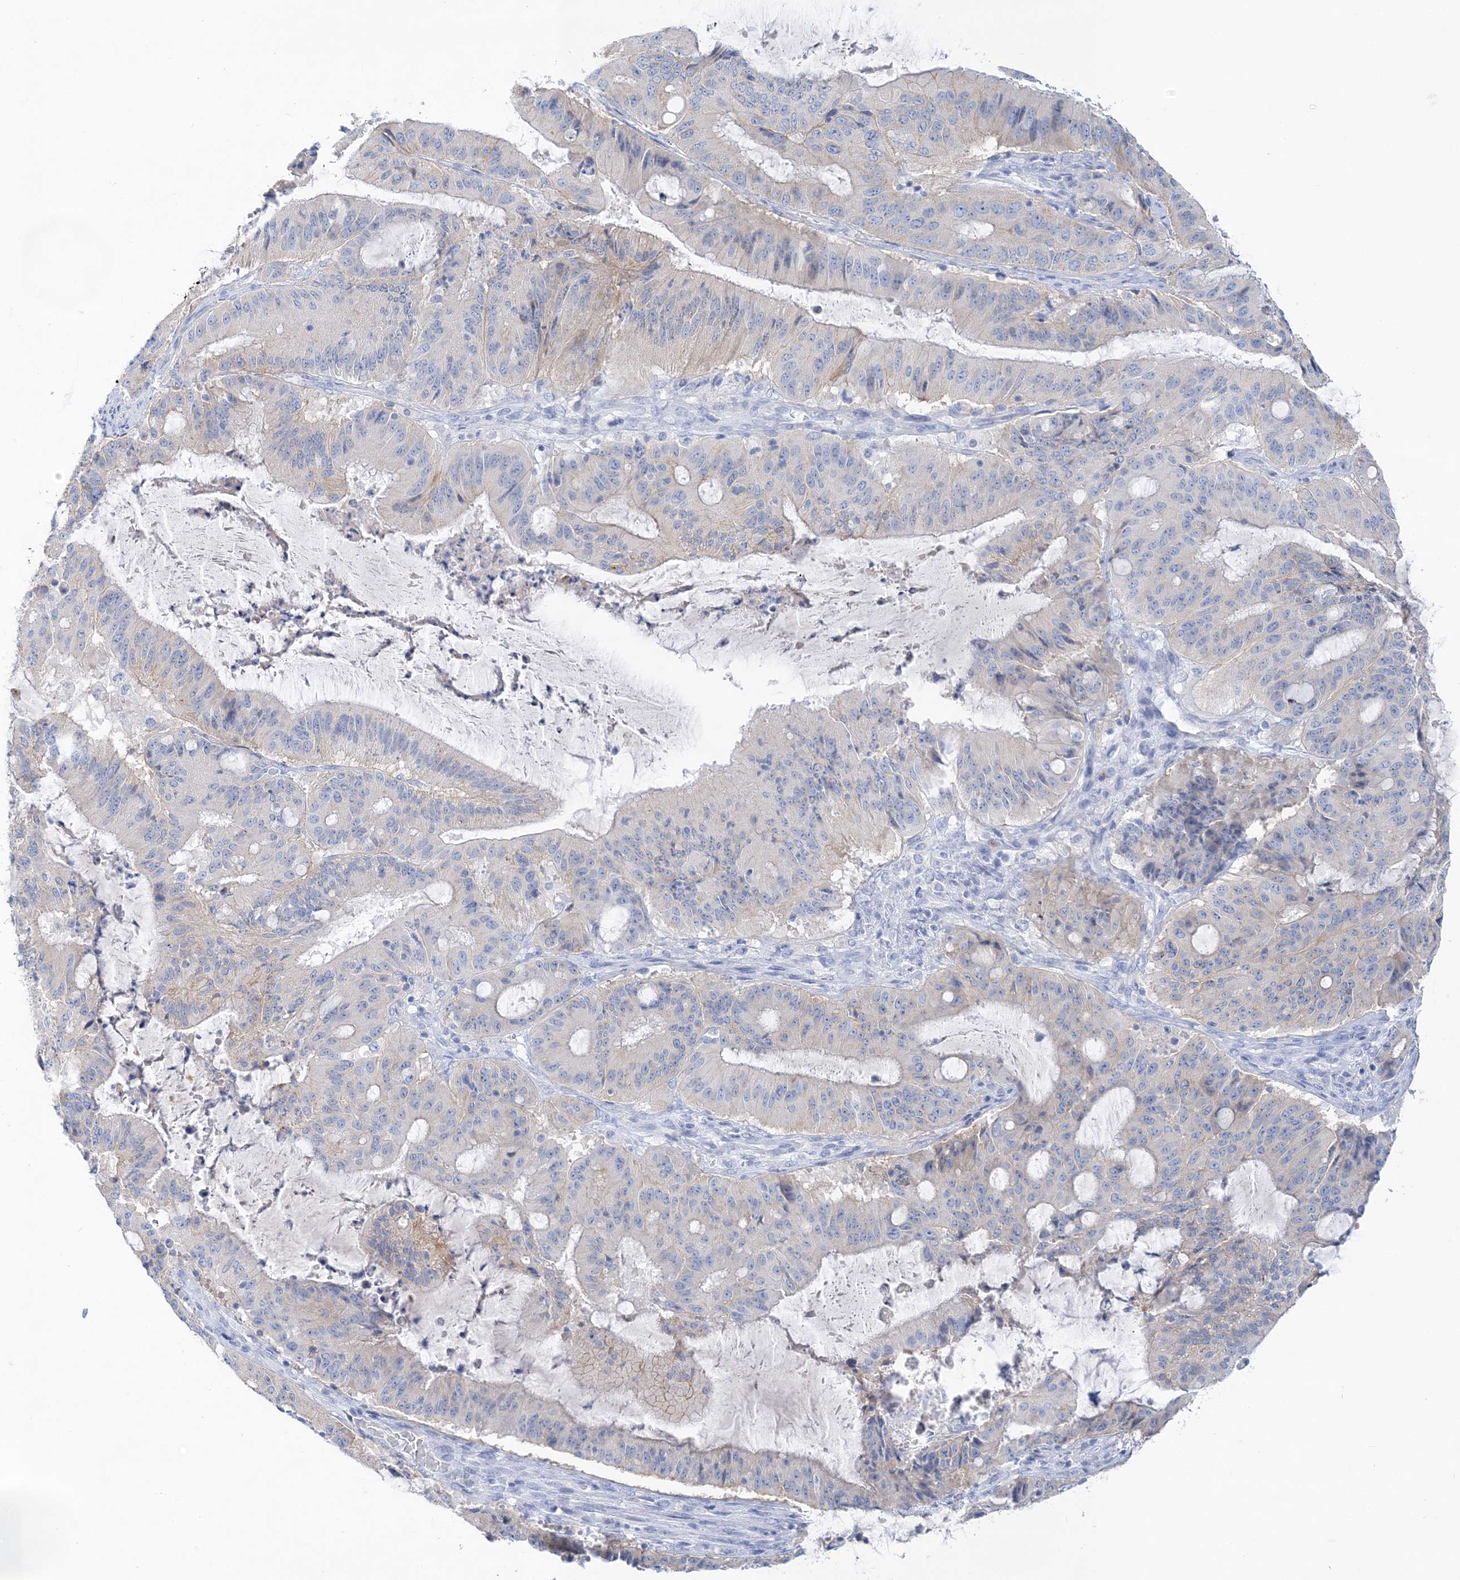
{"staining": {"intensity": "negative", "quantity": "none", "location": "none"}, "tissue": "liver cancer", "cell_type": "Tumor cells", "image_type": "cancer", "snomed": [{"axis": "morphology", "description": "Normal tissue, NOS"}, {"axis": "morphology", "description": "Cholangiocarcinoma"}, {"axis": "topography", "description": "Liver"}, {"axis": "topography", "description": "Peripheral nerve tissue"}], "caption": "Immunohistochemistry (IHC) of human liver cancer (cholangiocarcinoma) reveals no staining in tumor cells.", "gene": "SLC5A6", "patient": {"sex": "female", "age": 73}}